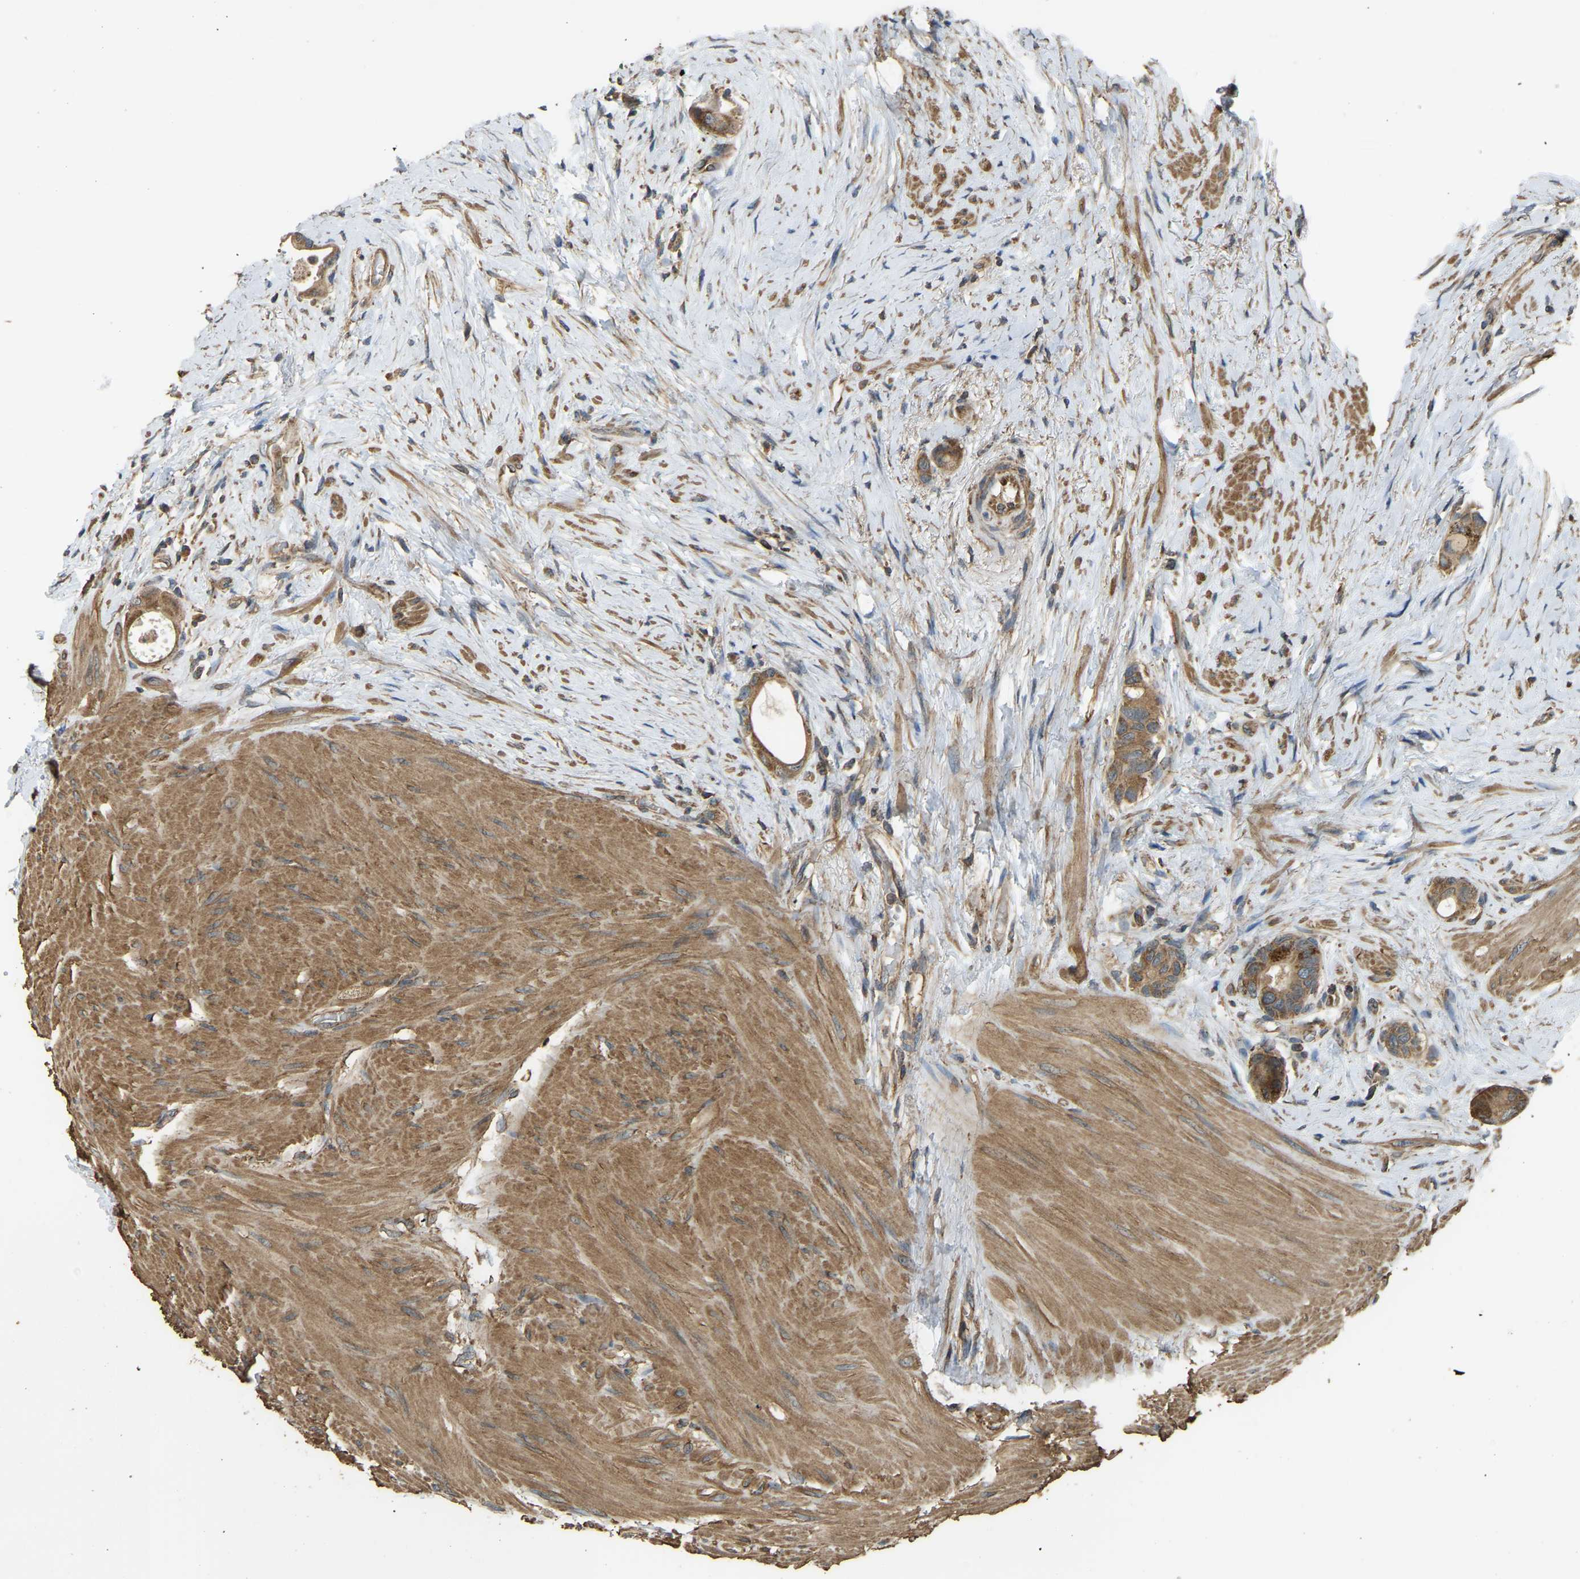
{"staining": {"intensity": "moderate", "quantity": ">75%", "location": "cytoplasmic/membranous"}, "tissue": "colorectal cancer", "cell_type": "Tumor cells", "image_type": "cancer", "snomed": [{"axis": "morphology", "description": "Adenocarcinoma, NOS"}, {"axis": "topography", "description": "Rectum"}], "caption": "DAB (3,3'-diaminobenzidine) immunohistochemical staining of human colorectal adenocarcinoma demonstrates moderate cytoplasmic/membranous protein staining in approximately >75% of tumor cells.", "gene": "GNG2", "patient": {"sex": "male", "age": 51}}